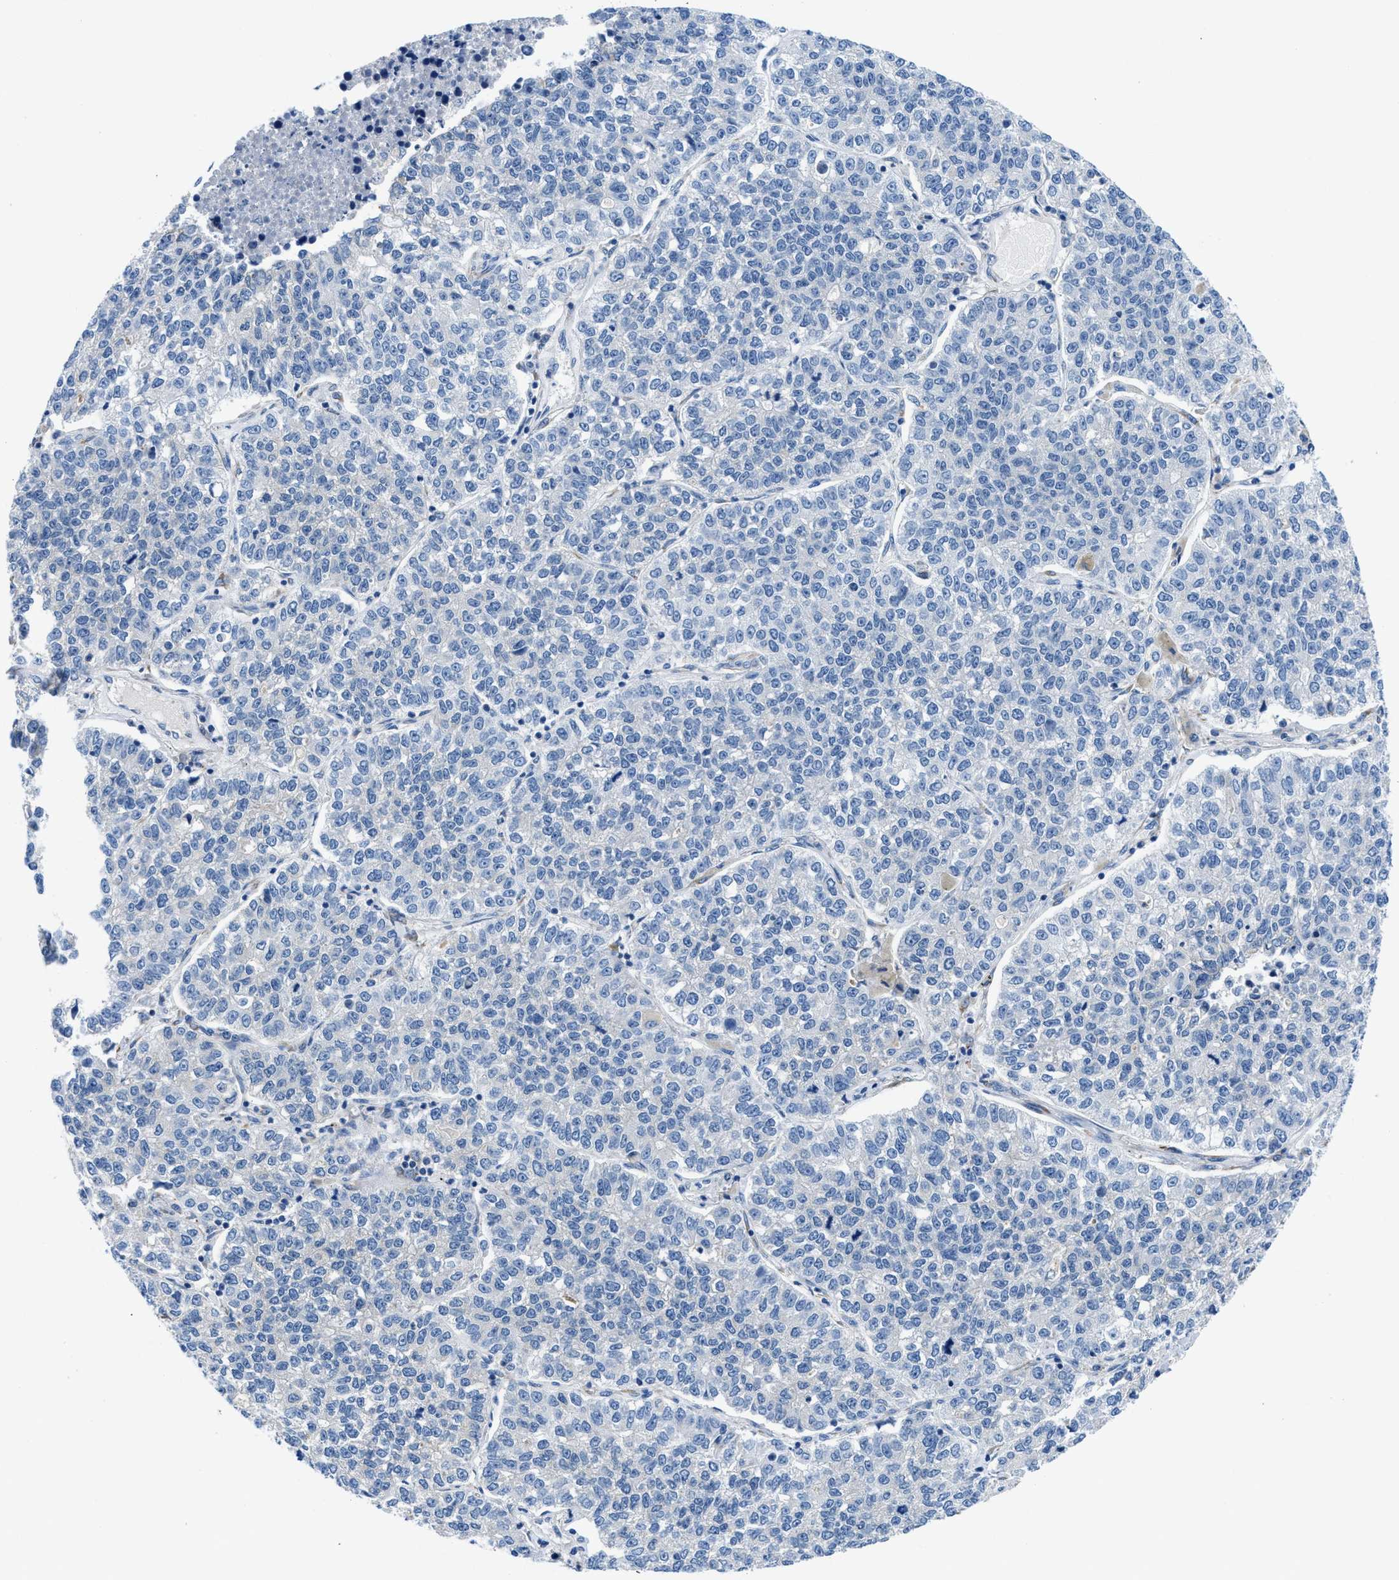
{"staining": {"intensity": "negative", "quantity": "none", "location": "none"}, "tissue": "lung cancer", "cell_type": "Tumor cells", "image_type": "cancer", "snomed": [{"axis": "morphology", "description": "Adenocarcinoma, NOS"}, {"axis": "topography", "description": "Lung"}], "caption": "Tumor cells show no significant staining in lung cancer.", "gene": "BNC2", "patient": {"sex": "male", "age": 49}}